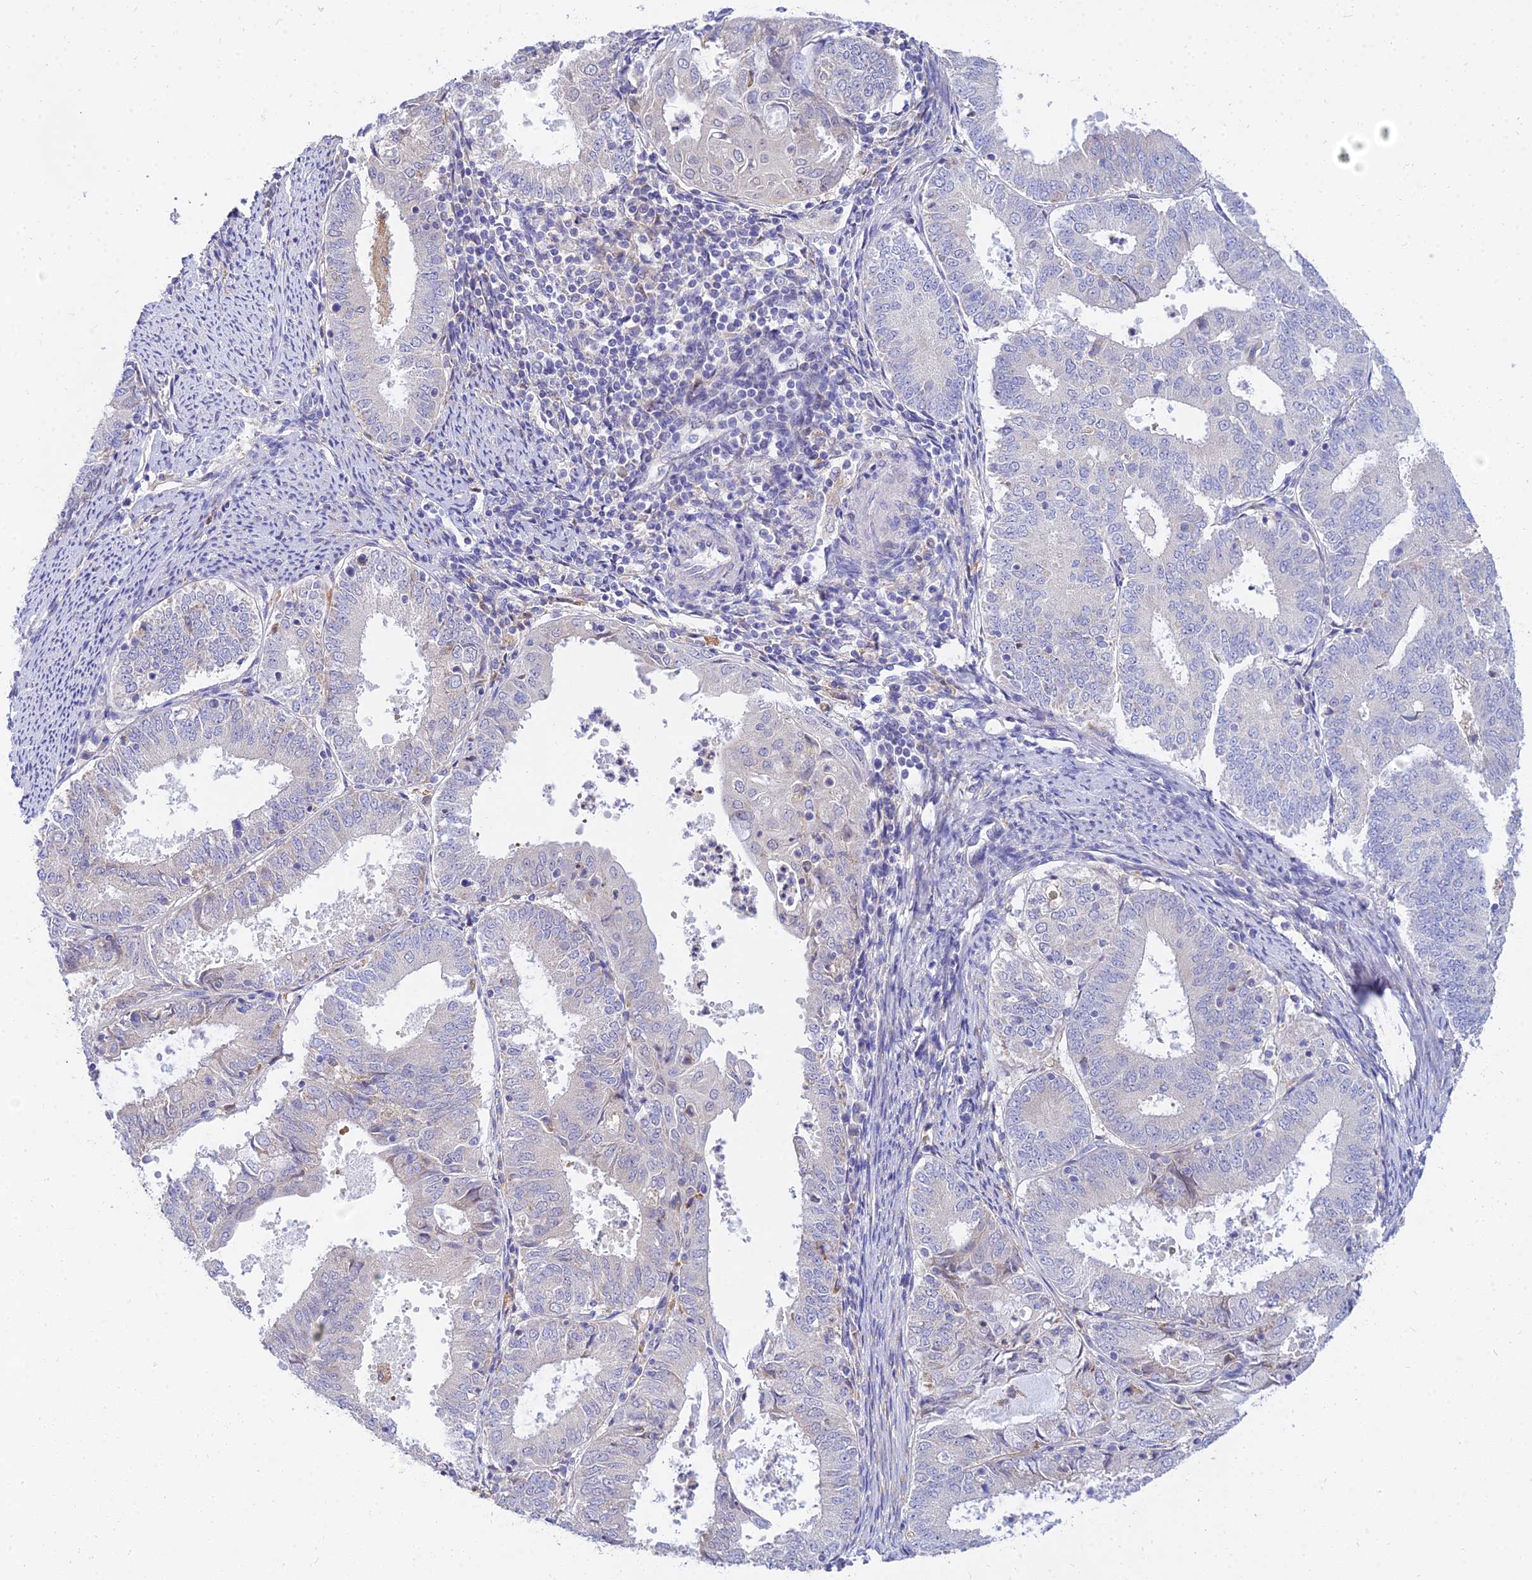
{"staining": {"intensity": "negative", "quantity": "none", "location": "none"}, "tissue": "endometrial cancer", "cell_type": "Tumor cells", "image_type": "cancer", "snomed": [{"axis": "morphology", "description": "Adenocarcinoma, NOS"}, {"axis": "topography", "description": "Endometrium"}], "caption": "Immunohistochemical staining of human endometrial cancer (adenocarcinoma) shows no significant positivity in tumor cells.", "gene": "ARL8B", "patient": {"sex": "female", "age": 57}}